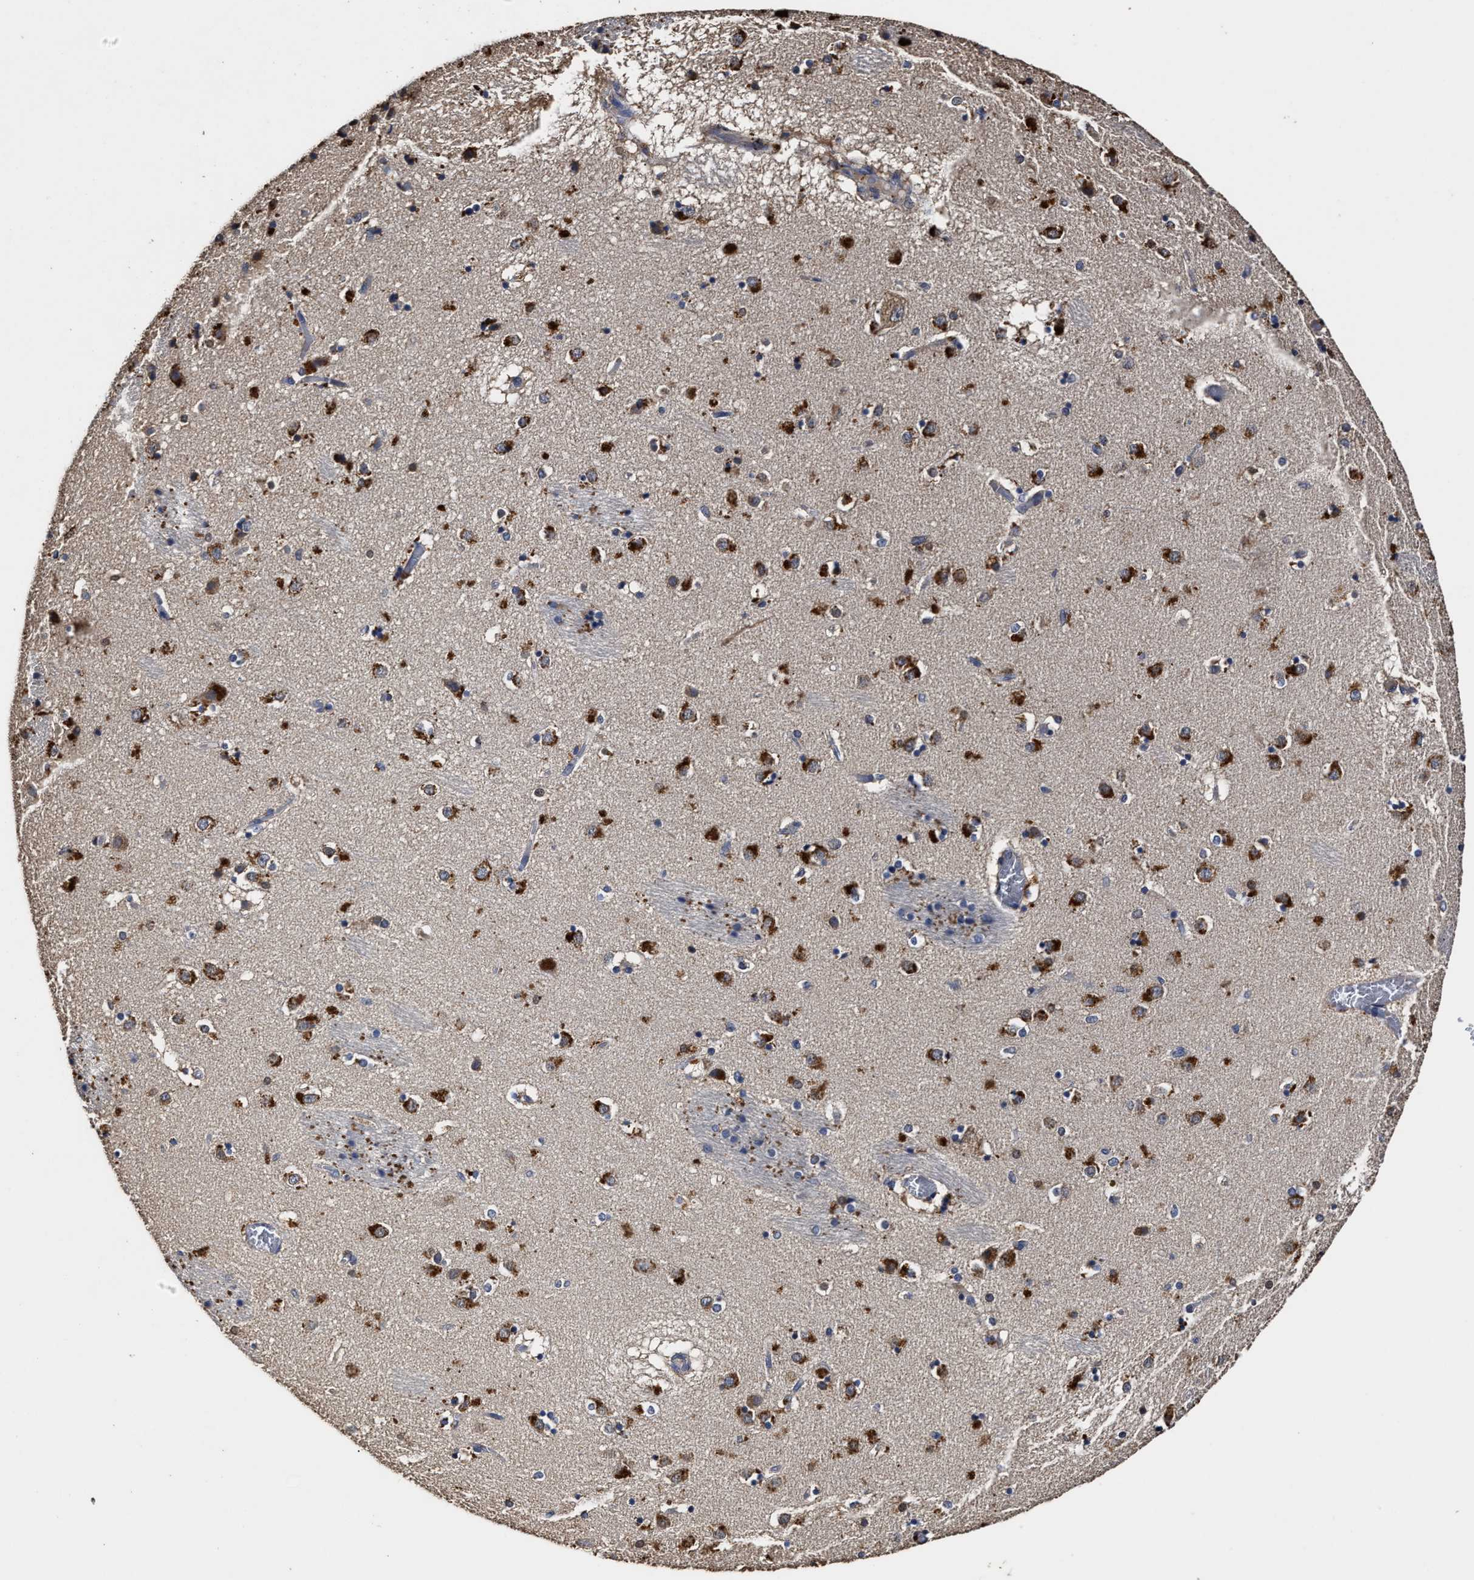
{"staining": {"intensity": "moderate", "quantity": "25%-75%", "location": "cytoplasmic/membranous"}, "tissue": "caudate", "cell_type": "Glial cells", "image_type": "normal", "snomed": [{"axis": "morphology", "description": "Normal tissue, NOS"}, {"axis": "topography", "description": "Lateral ventricle wall"}], "caption": "Glial cells reveal medium levels of moderate cytoplasmic/membranous positivity in about 25%-75% of cells in normal caudate. The protein is shown in brown color, while the nuclei are stained blue.", "gene": "PPM1K", "patient": {"sex": "male", "age": 70}}